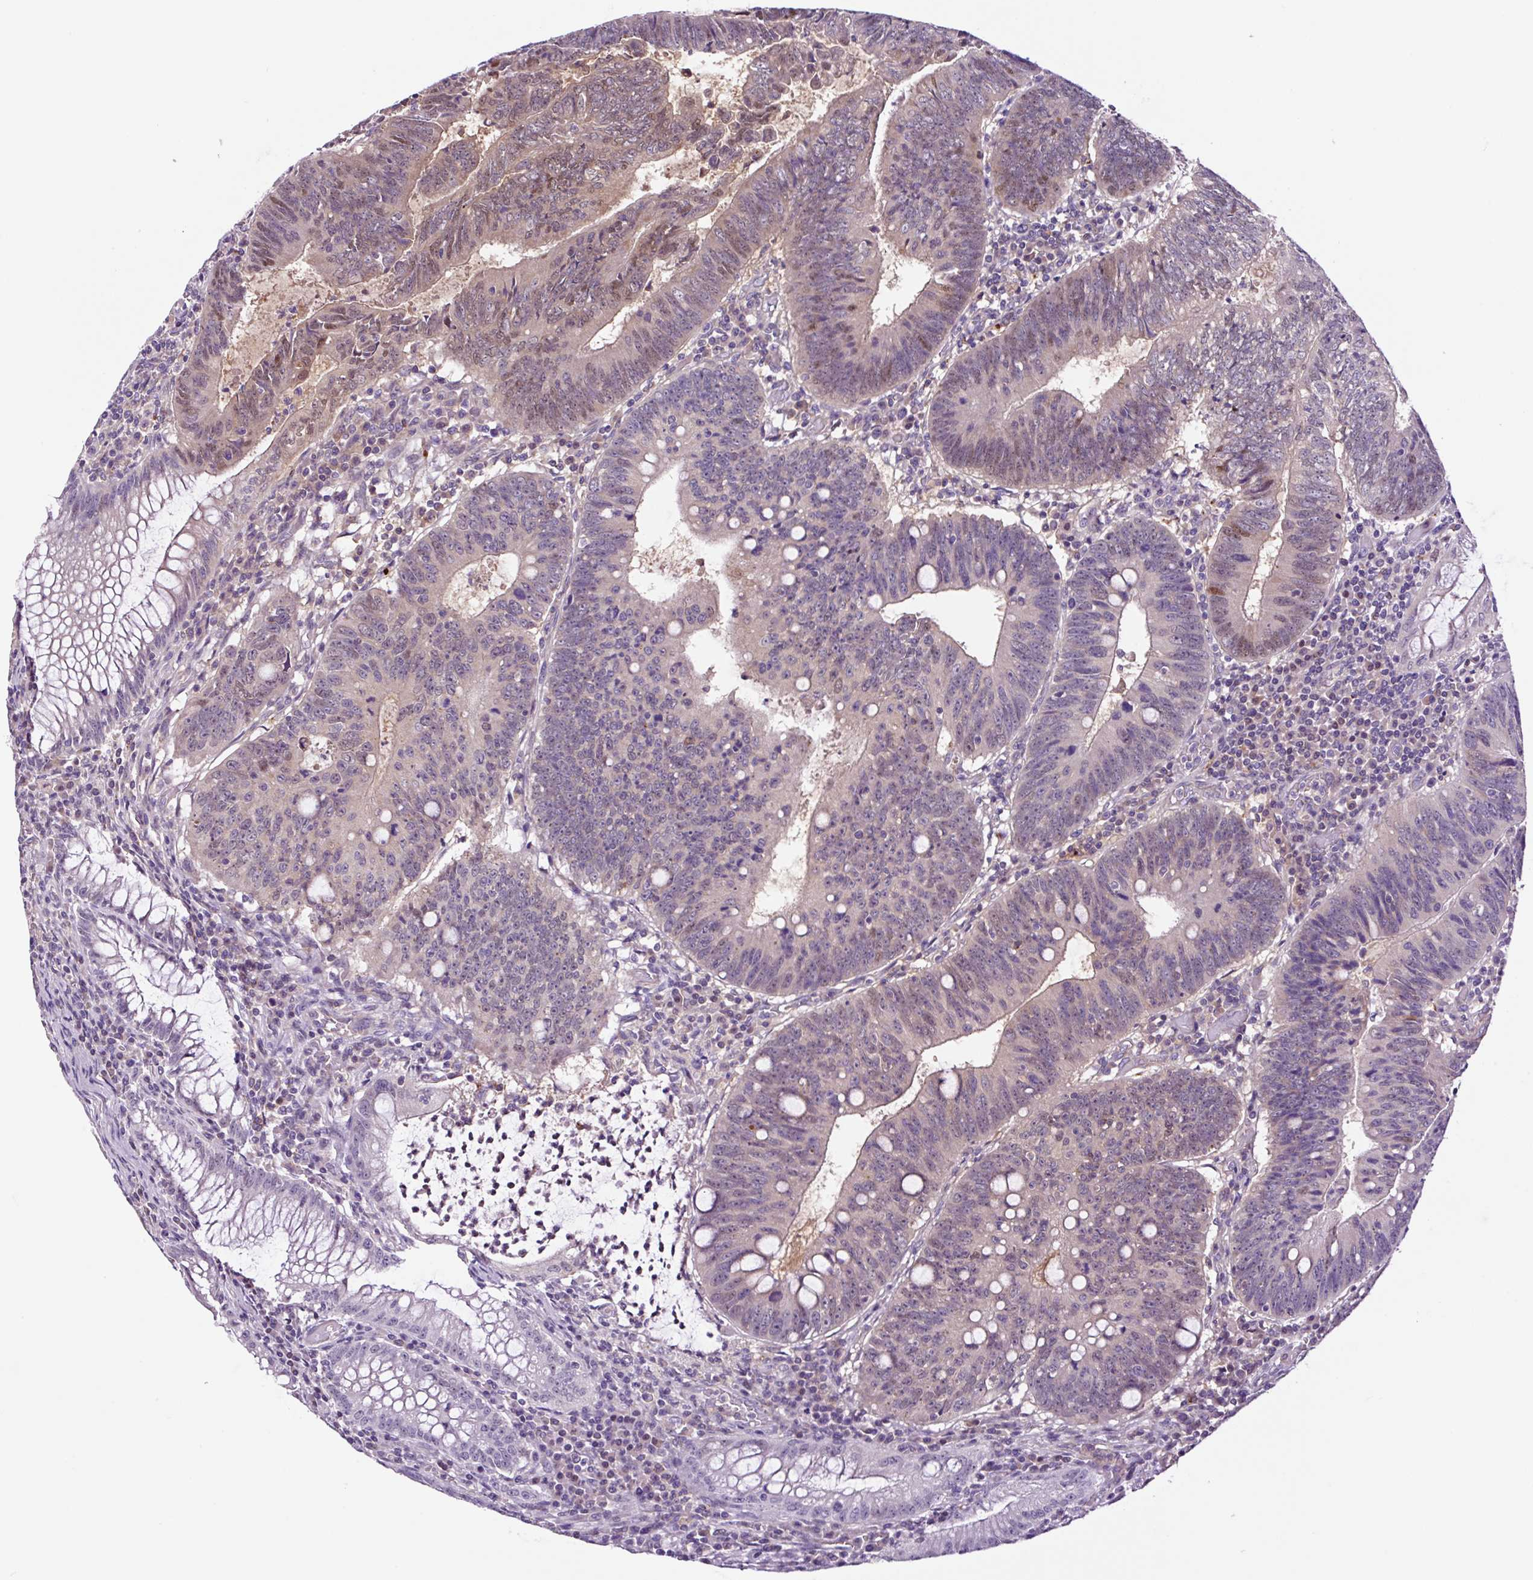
{"staining": {"intensity": "moderate", "quantity": "<25%", "location": "nuclear"}, "tissue": "colorectal cancer", "cell_type": "Tumor cells", "image_type": "cancer", "snomed": [{"axis": "morphology", "description": "Adenocarcinoma, NOS"}, {"axis": "topography", "description": "Colon"}], "caption": "IHC image of colorectal cancer stained for a protein (brown), which displays low levels of moderate nuclear staining in approximately <25% of tumor cells.", "gene": "TAFA3", "patient": {"sex": "male", "age": 67}}